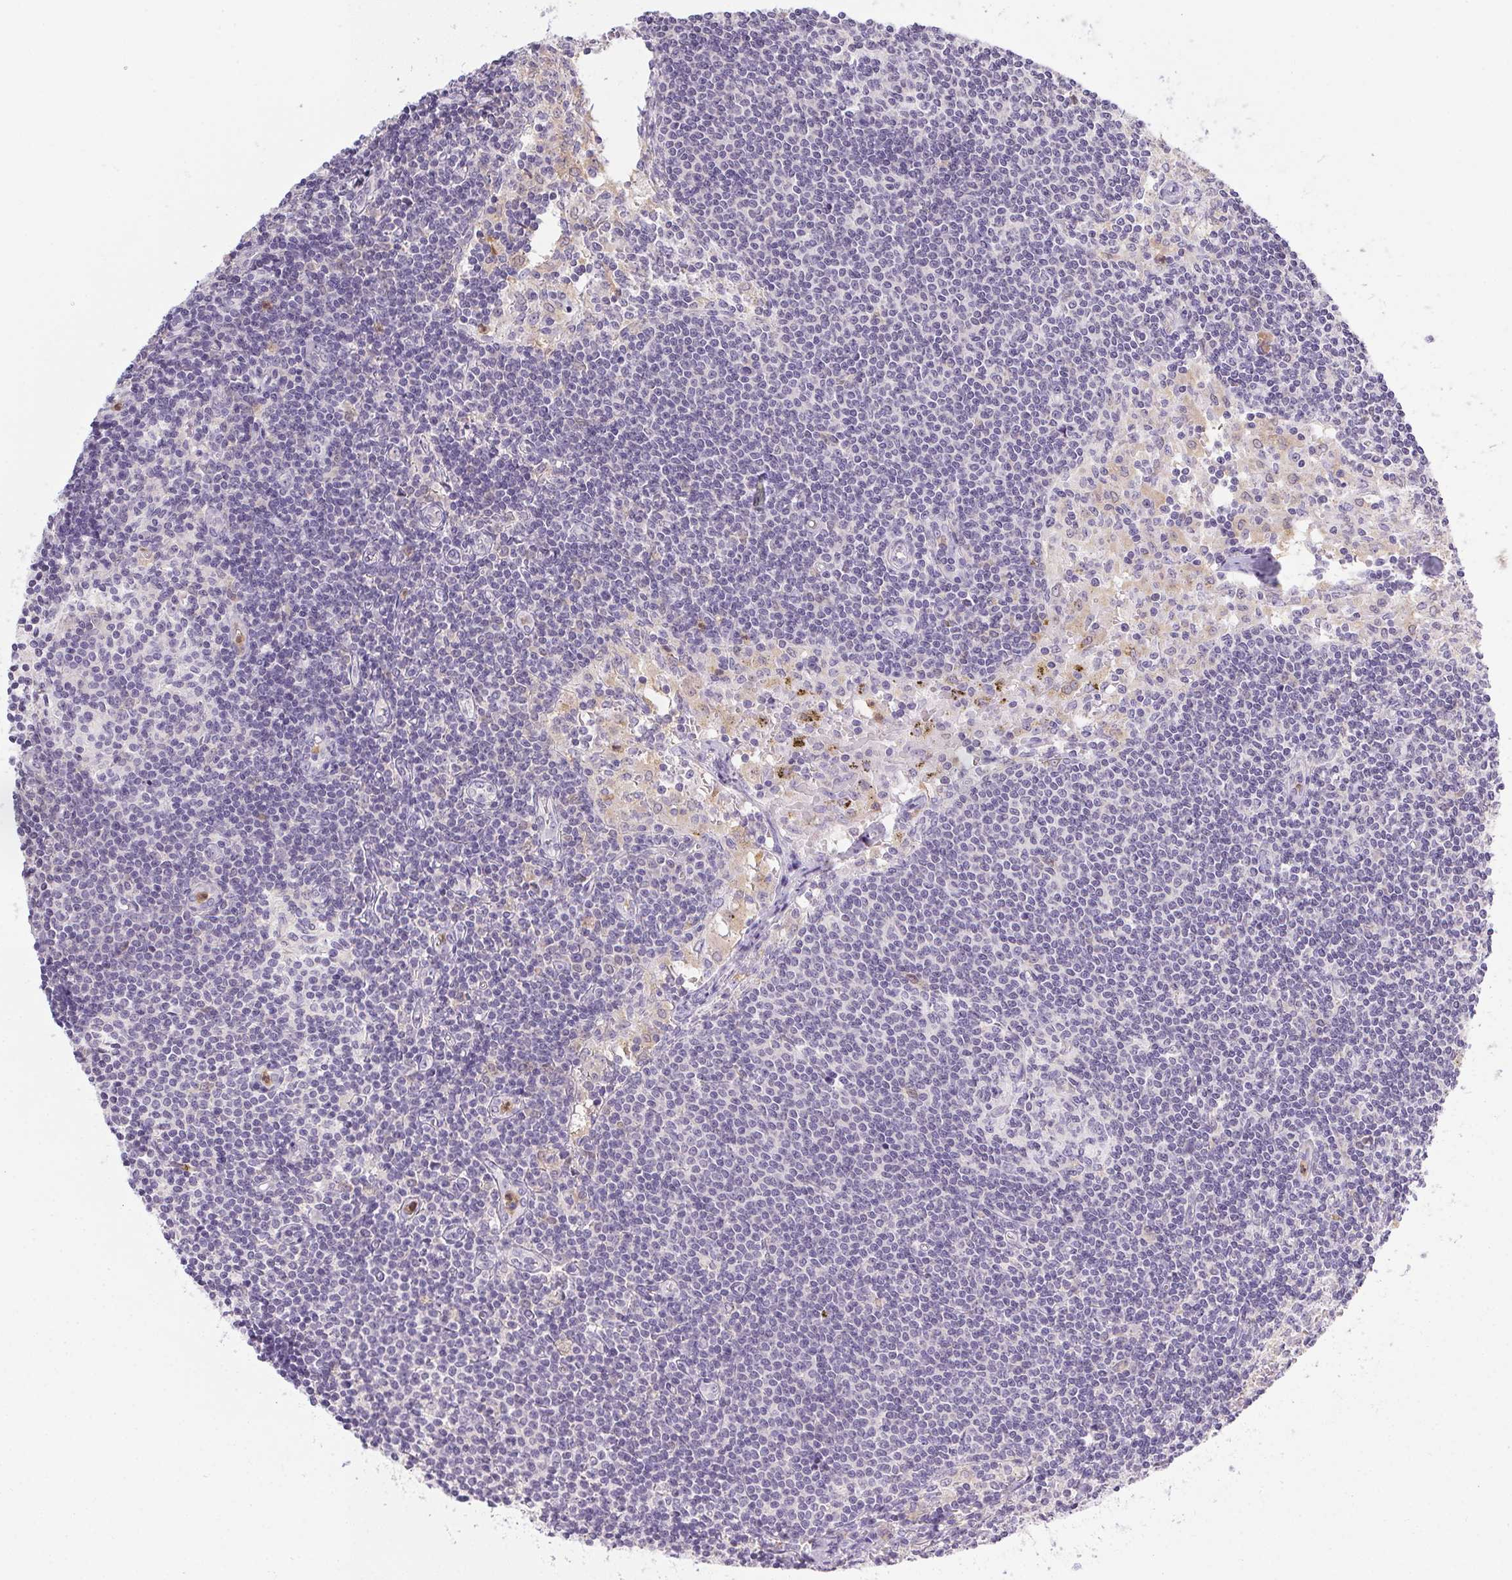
{"staining": {"intensity": "negative", "quantity": "none", "location": "none"}, "tissue": "lymph node", "cell_type": "Germinal center cells", "image_type": "normal", "snomed": [{"axis": "morphology", "description": "Normal tissue, NOS"}, {"axis": "topography", "description": "Lymph node"}], "caption": "Immunohistochemical staining of unremarkable lymph node shows no significant staining in germinal center cells.", "gene": "DNAJC5G", "patient": {"sex": "female", "age": 69}}